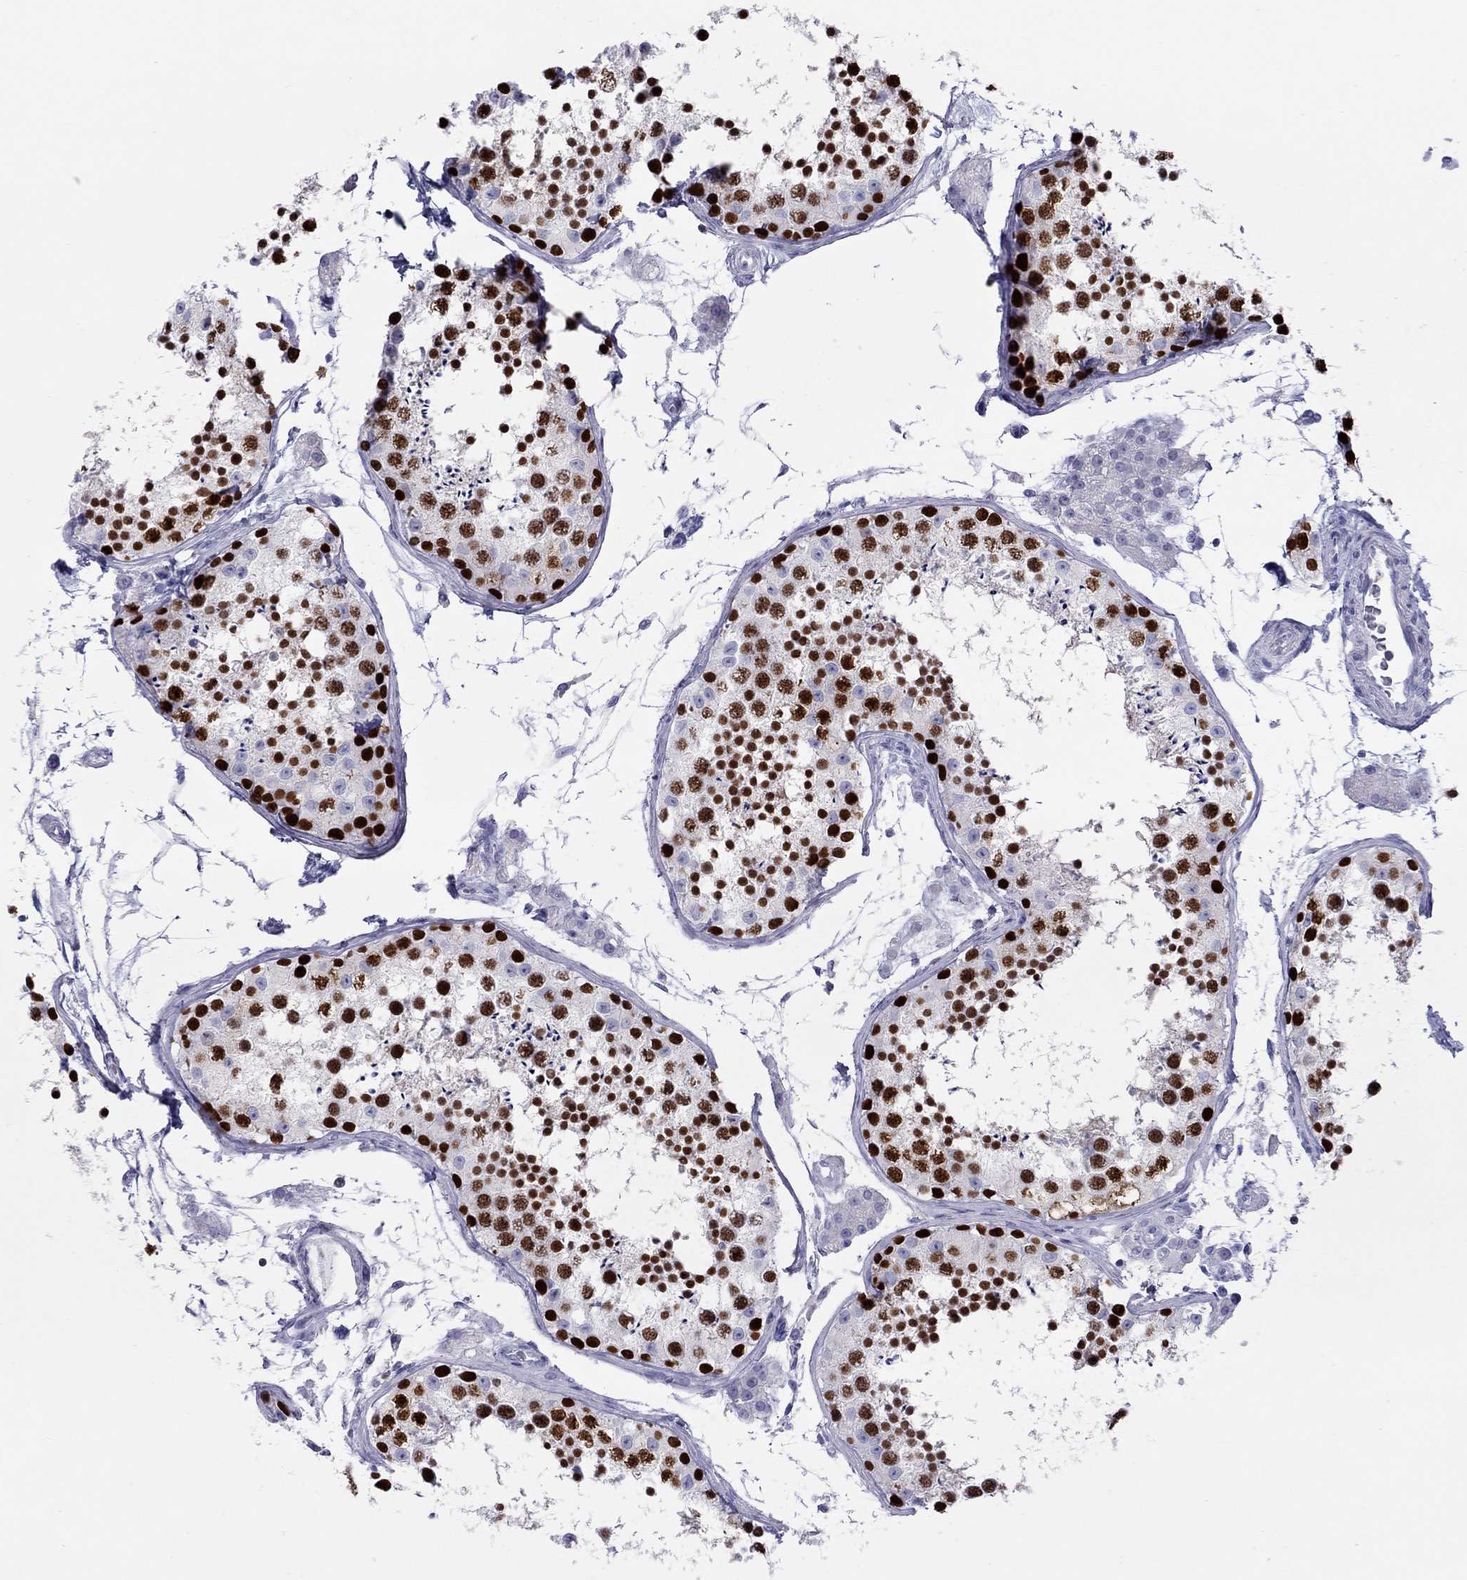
{"staining": {"intensity": "strong", "quantity": ">75%", "location": "nuclear"}, "tissue": "testis", "cell_type": "Cells in seminiferous ducts", "image_type": "normal", "snomed": [{"axis": "morphology", "description": "Normal tissue, NOS"}, {"axis": "topography", "description": "Testis"}], "caption": "Protein staining displays strong nuclear positivity in approximately >75% of cells in seminiferous ducts in unremarkable testis. Using DAB (brown) and hematoxylin (blue) stains, captured at high magnification using brightfield microscopy.", "gene": "STAG3", "patient": {"sex": "male", "age": 41}}